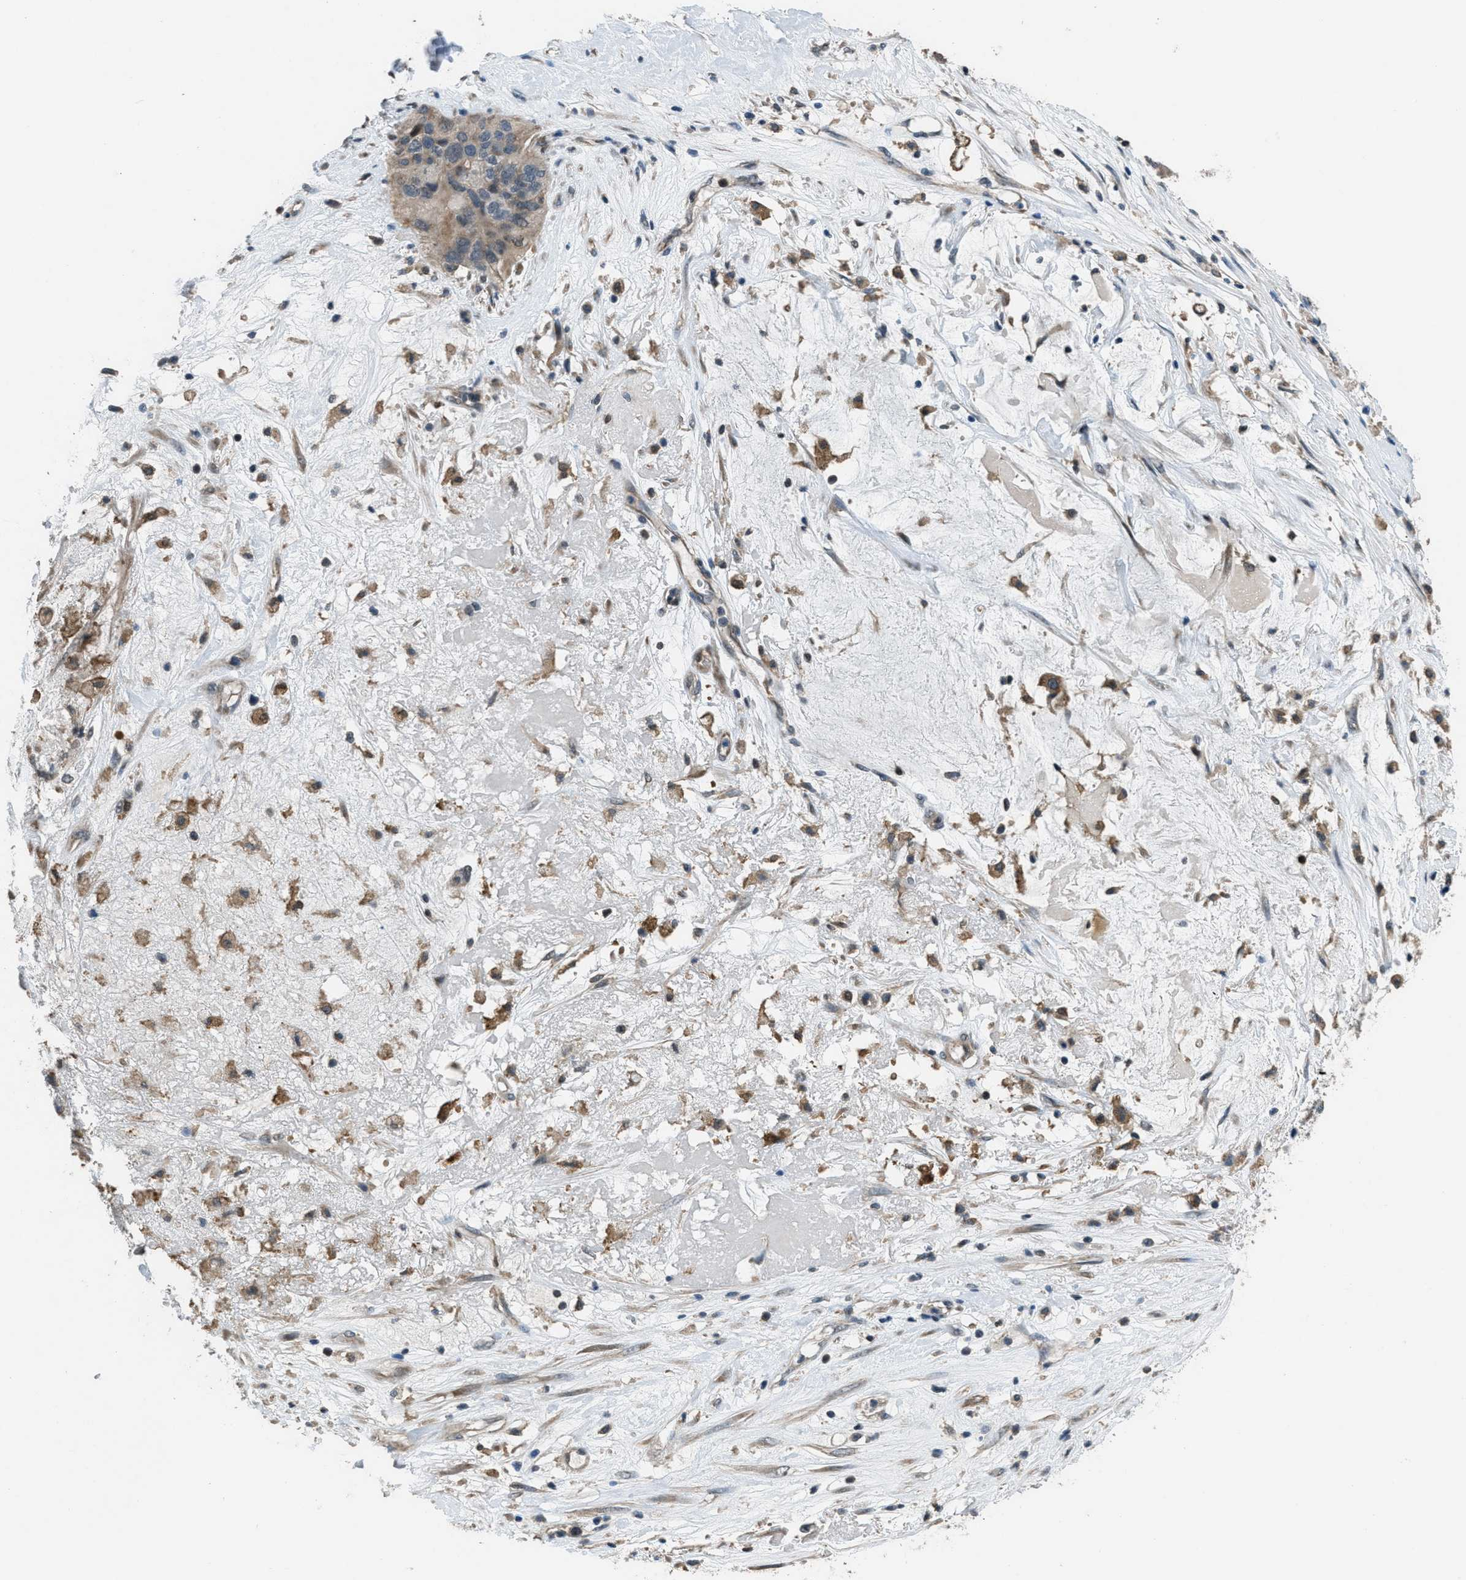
{"staining": {"intensity": "moderate", "quantity": ">75%", "location": "cytoplasmic/membranous"}, "tissue": "ovarian cancer", "cell_type": "Tumor cells", "image_type": "cancer", "snomed": [{"axis": "morphology", "description": "Cystadenocarcinoma, mucinous, NOS"}, {"axis": "topography", "description": "Ovary"}], "caption": "This image demonstrates ovarian cancer (mucinous cystadenocarcinoma) stained with IHC to label a protein in brown. The cytoplasmic/membranous of tumor cells show moderate positivity for the protein. Nuclei are counter-stained blue.", "gene": "NAT1", "patient": {"sex": "female", "age": 80}}